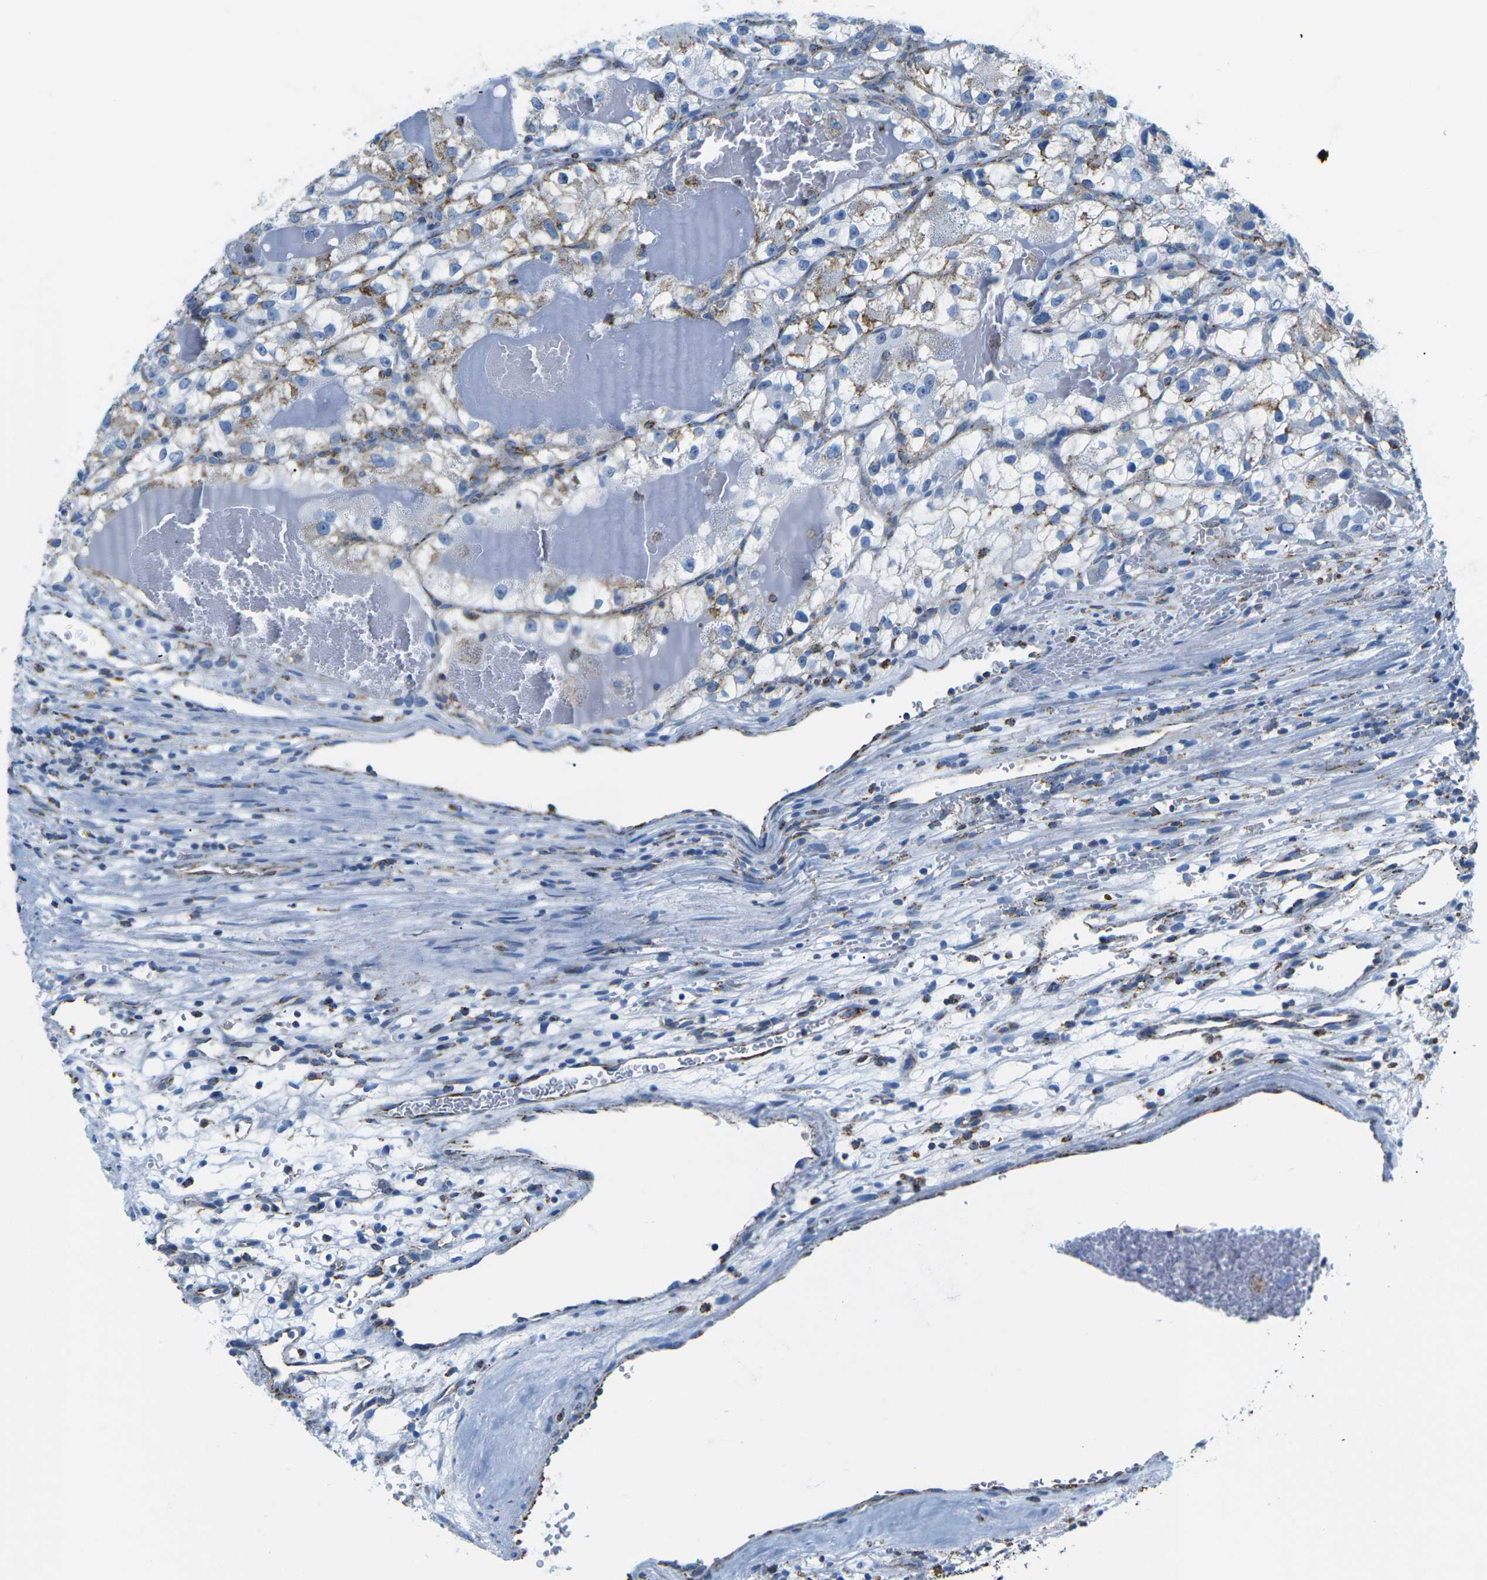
{"staining": {"intensity": "moderate", "quantity": "25%-75%", "location": "cytoplasmic/membranous"}, "tissue": "renal cancer", "cell_type": "Tumor cells", "image_type": "cancer", "snomed": [{"axis": "morphology", "description": "Adenocarcinoma, NOS"}, {"axis": "topography", "description": "Kidney"}], "caption": "A medium amount of moderate cytoplasmic/membranous expression is seen in approximately 25%-75% of tumor cells in adenocarcinoma (renal) tissue. The staining was performed using DAB to visualize the protein expression in brown, while the nuclei were stained in blue with hematoxylin (Magnification: 20x).", "gene": "COX6C", "patient": {"sex": "female", "age": 57}}